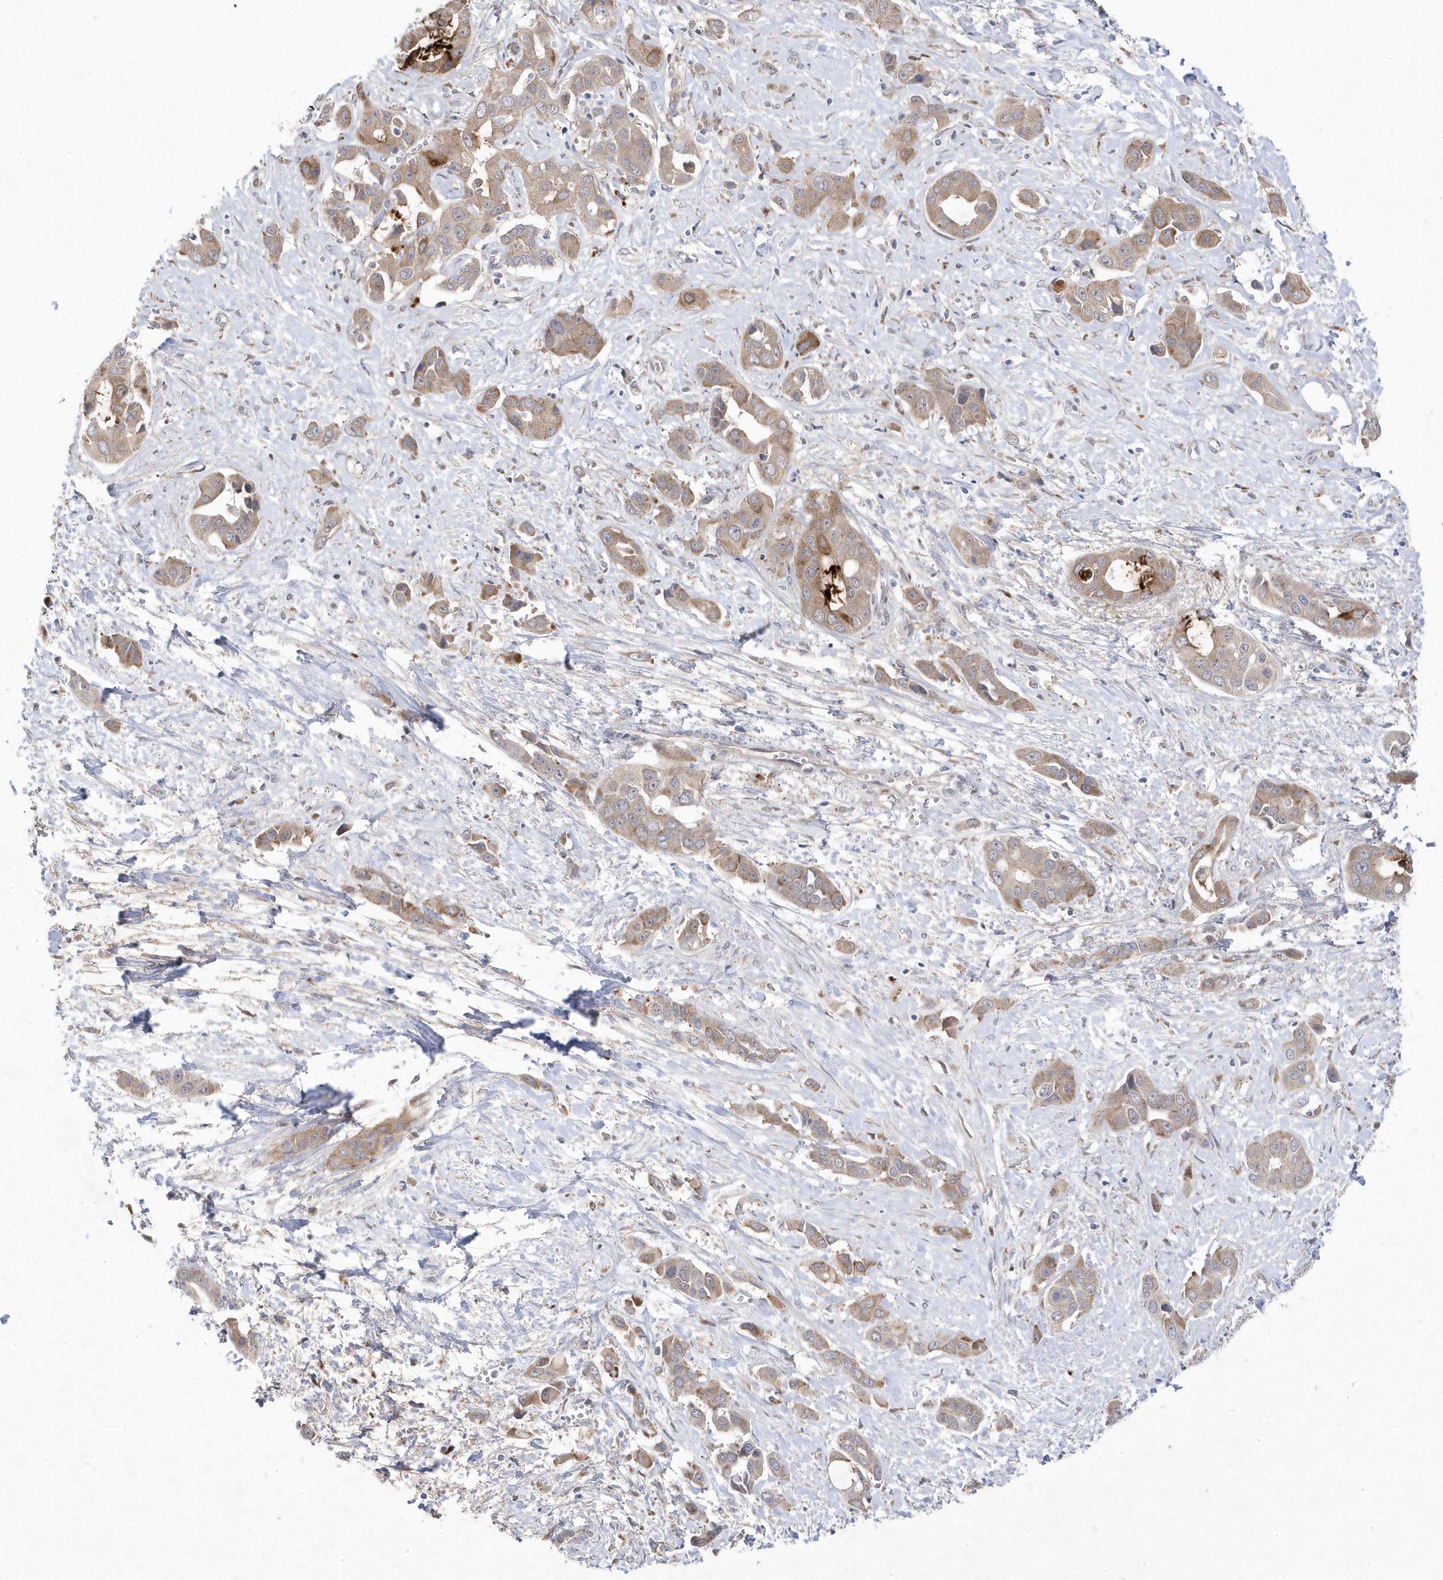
{"staining": {"intensity": "weak", "quantity": ">75%", "location": "cytoplasmic/membranous"}, "tissue": "liver cancer", "cell_type": "Tumor cells", "image_type": "cancer", "snomed": [{"axis": "morphology", "description": "Cholangiocarcinoma"}, {"axis": "topography", "description": "Liver"}], "caption": "Human liver cancer (cholangiocarcinoma) stained for a protein (brown) displays weak cytoplasmic/membranous positive positivity in approximately >75% of tumor cells.", "gene": "ANAPC1", "patient": {"sex": "female", "age": 52}}